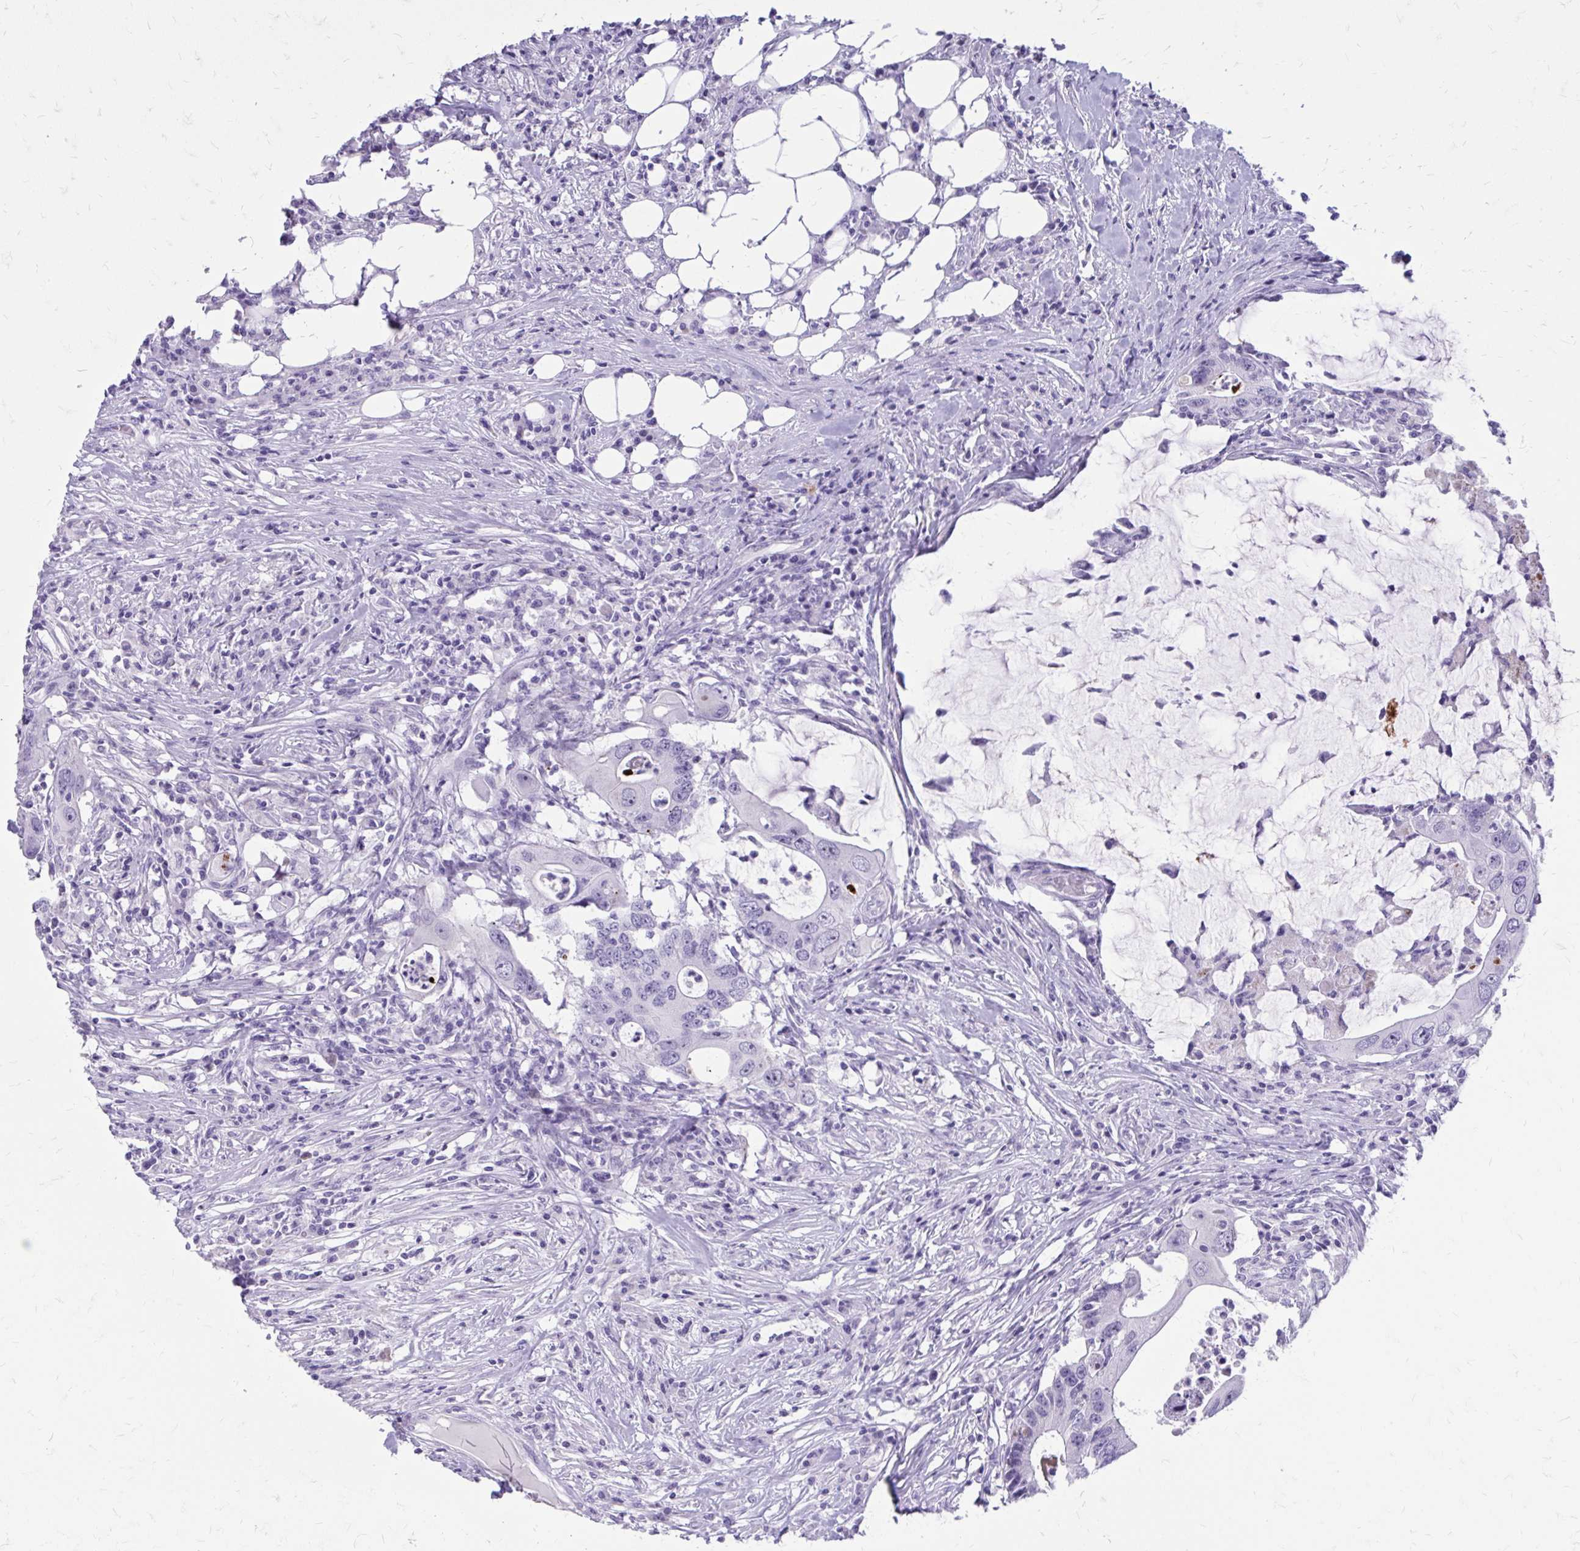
{"staining": {"intensity": "negative", "quantity": "none", "location": "none"}, "tissue": "colorectal cancer", "cell_type": "Tumor cells", "image_type": "cancer", "snomed": [{"axis": "morphology", "description": "Adenocarcinoma, NOS"}, {"axis": "topography", "description": "Colon"}], "caption": "This is an immunohistochemistry histopathology image of human adenocarcinoma (colorectal). There is no staining in tumor cells.", "gene": "LCN15", "patient": {"sex": "male", "age": 71}}